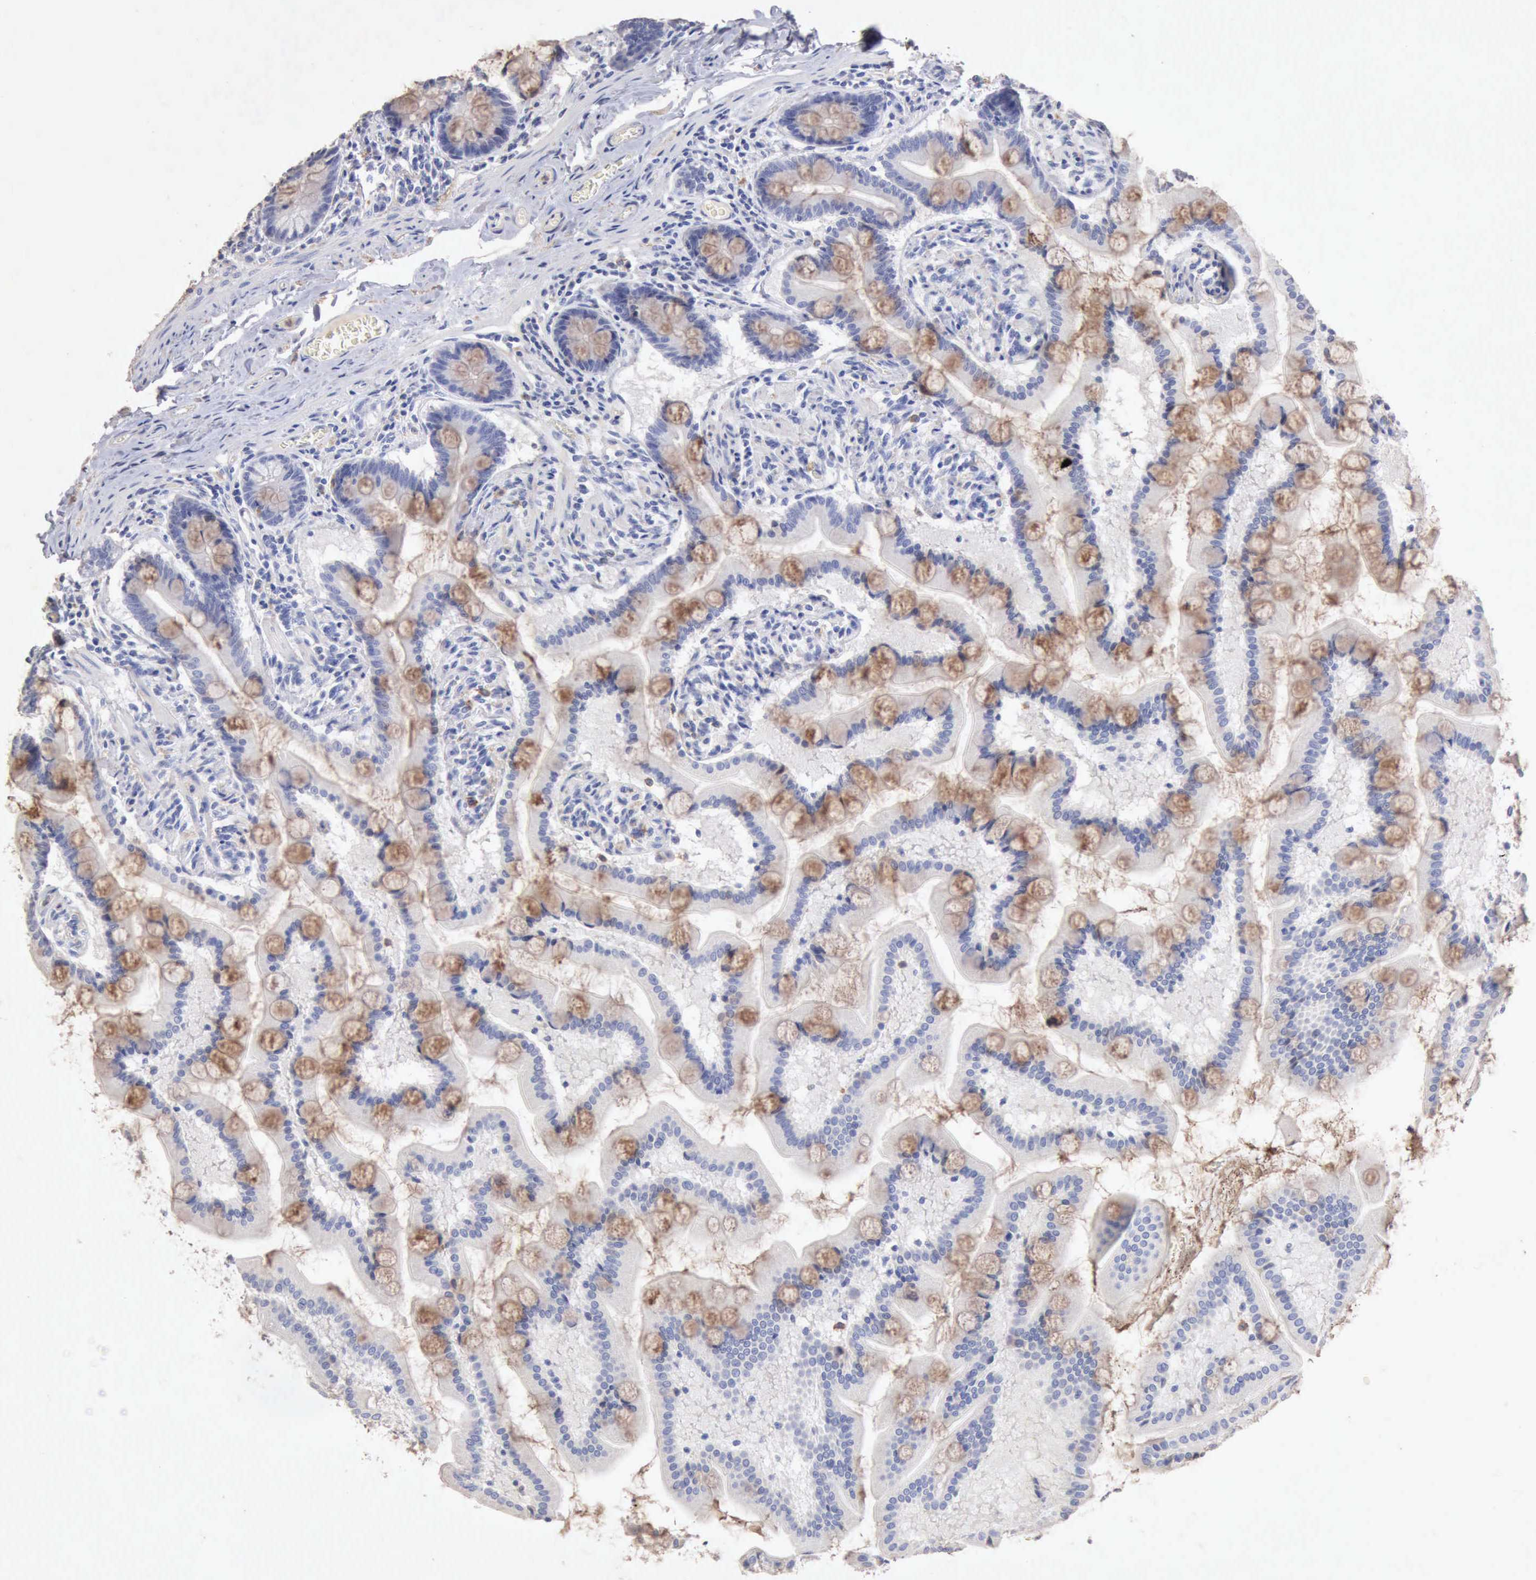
{"staining": {"intensity": "moderate", "quantity": "25%-75%", "location": "cytoplasmic/membranous"}, "tissue": "small intestine", "cell_type": "Glandular cells", "image_type": "normal", "snomed": [{"axis": "morphology", "description": "Normal tissue, NOS"}, {"axis": "topography", "description": "Small intestine"}], "caption": "Brown immunohistochemical staining in normal small intestine reveals moderate cytoplasmic/membranous expression in approximately 25%-75% of glandular cells. The staining is performed using DAB (3,3'-diaminobenzidine) brown chromogen to label protein expression. The nuclei are counter-stained blue using hematoxylin.", "gene": "KRT6B", "patient": {"sex": "male", "age": 41}}